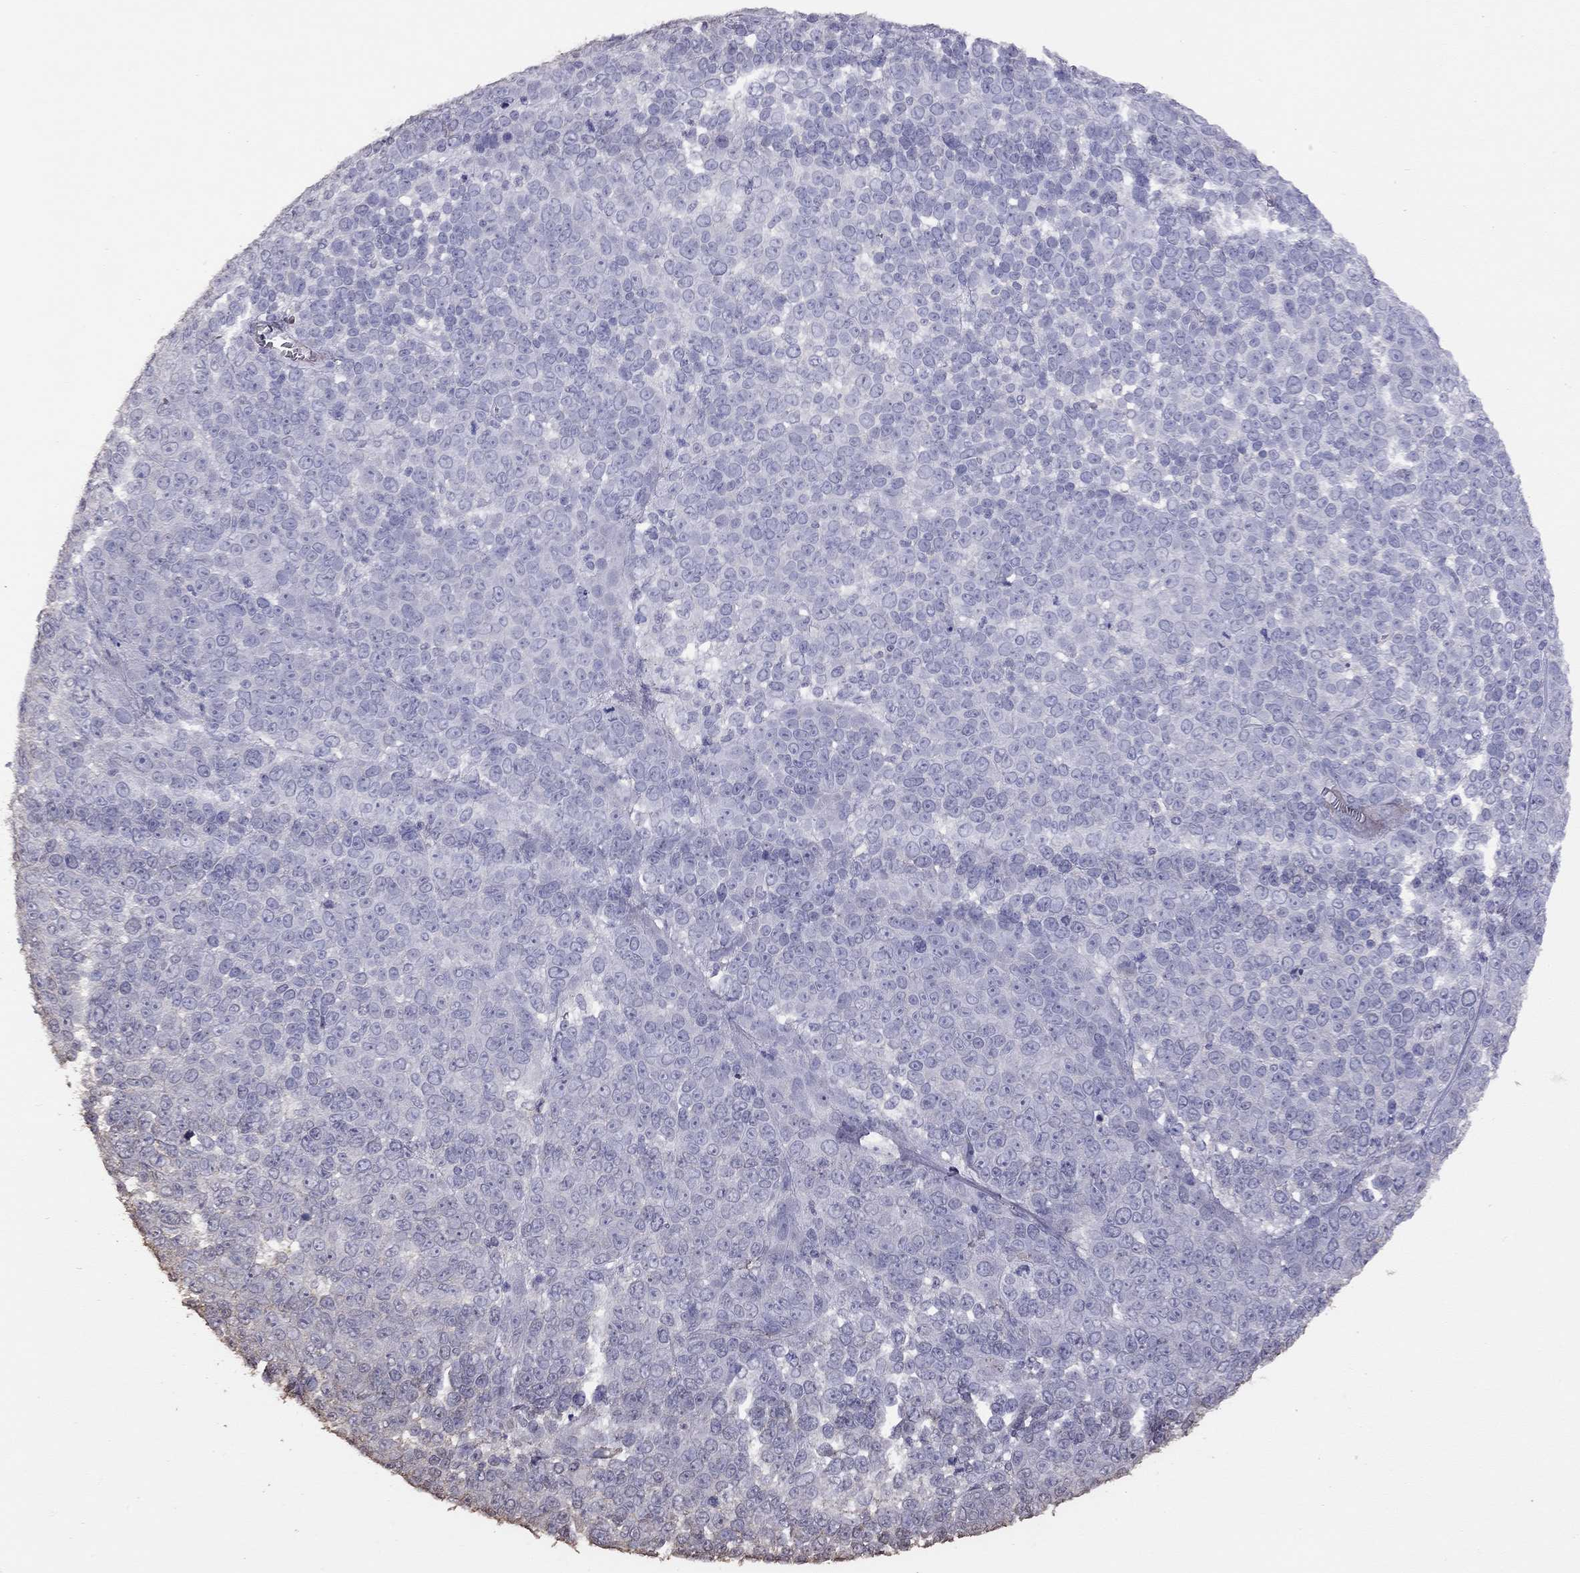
{"staining": {"intensity": "negative", "quantity": "none", "location": "none"}, "tissue": "melanoma", "cell_type": "Tumor cells", "image_type": "cancer", "snomed": [{"axis": "morphology", "description": "Malignant melanoma, NOS"}, {"axis": "topography", "description": "Skin"}], "caption": "There is no significant positivity in tumor cells of malignant melanoma.", "gene": "SUN3", "patient": {"sex": "female", "age": 95}}